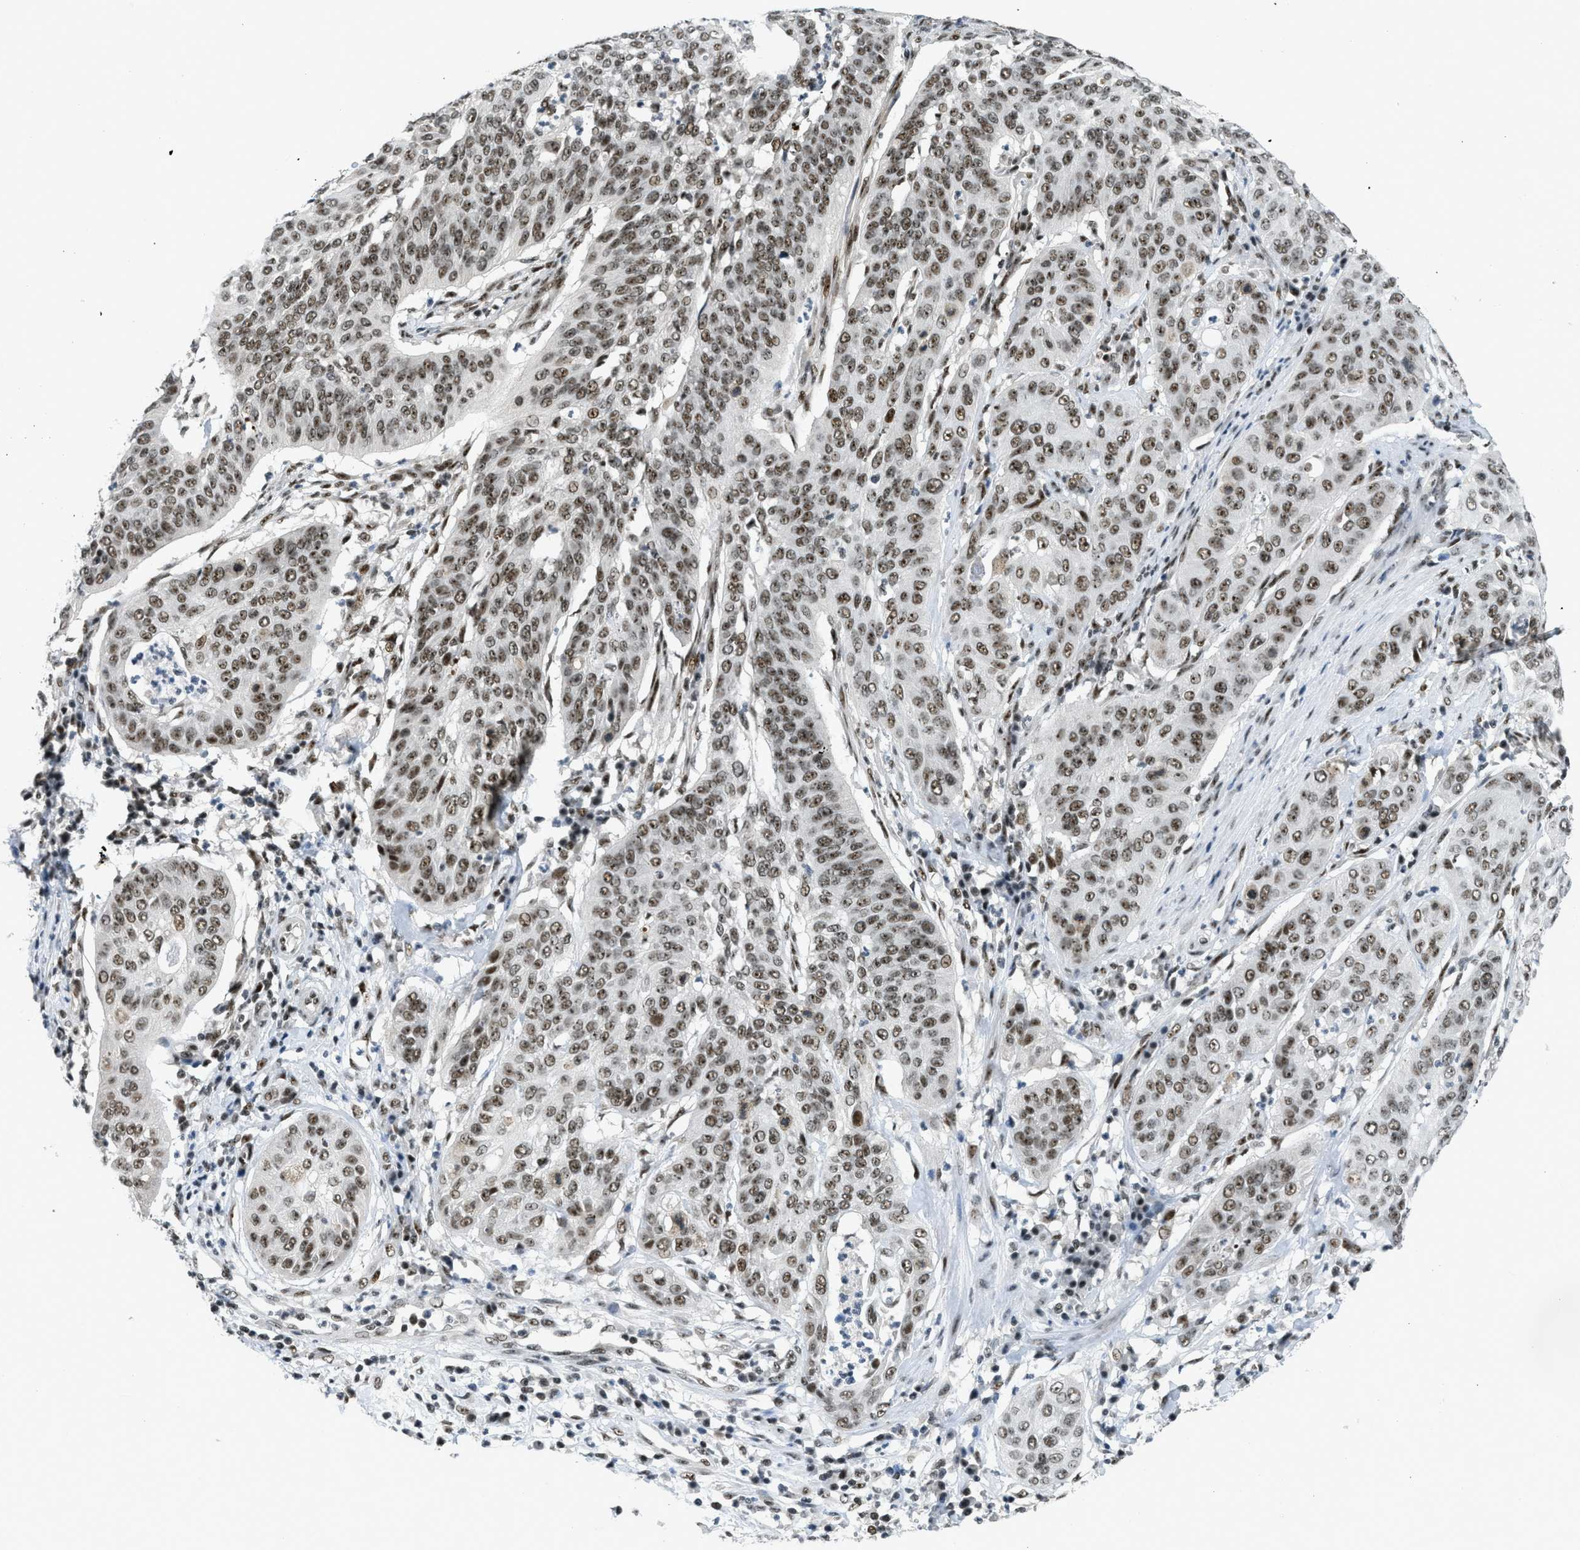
{"staining": {"intensity": "moderate", "quantity": ">75%", "location": "nuclear"}, "tissue": "cervical cancer", "cell_type": "Tumor cells", "image_type": "cancer", "snomed": [{"axis": "morphology", "description": "Normal tissue, NOS"}, {"axis": "morphology", "description": "Squamous cell carcinoma, NOS"}, {"axis": "topography", "description": "Cervix"}], "caption": "A brown stain highlights moderate nuclear positivity of a protein in cervical cancer (squamous cell carcinoma) tumor cells. (Stains: DAB (3,3'-diaminobenzidine) in brown, nuclei in blue, Microscopy: brightfield microscopy at high magnification).", "gene": "URB1", "patient": {"sex": "female", "age": 39}}